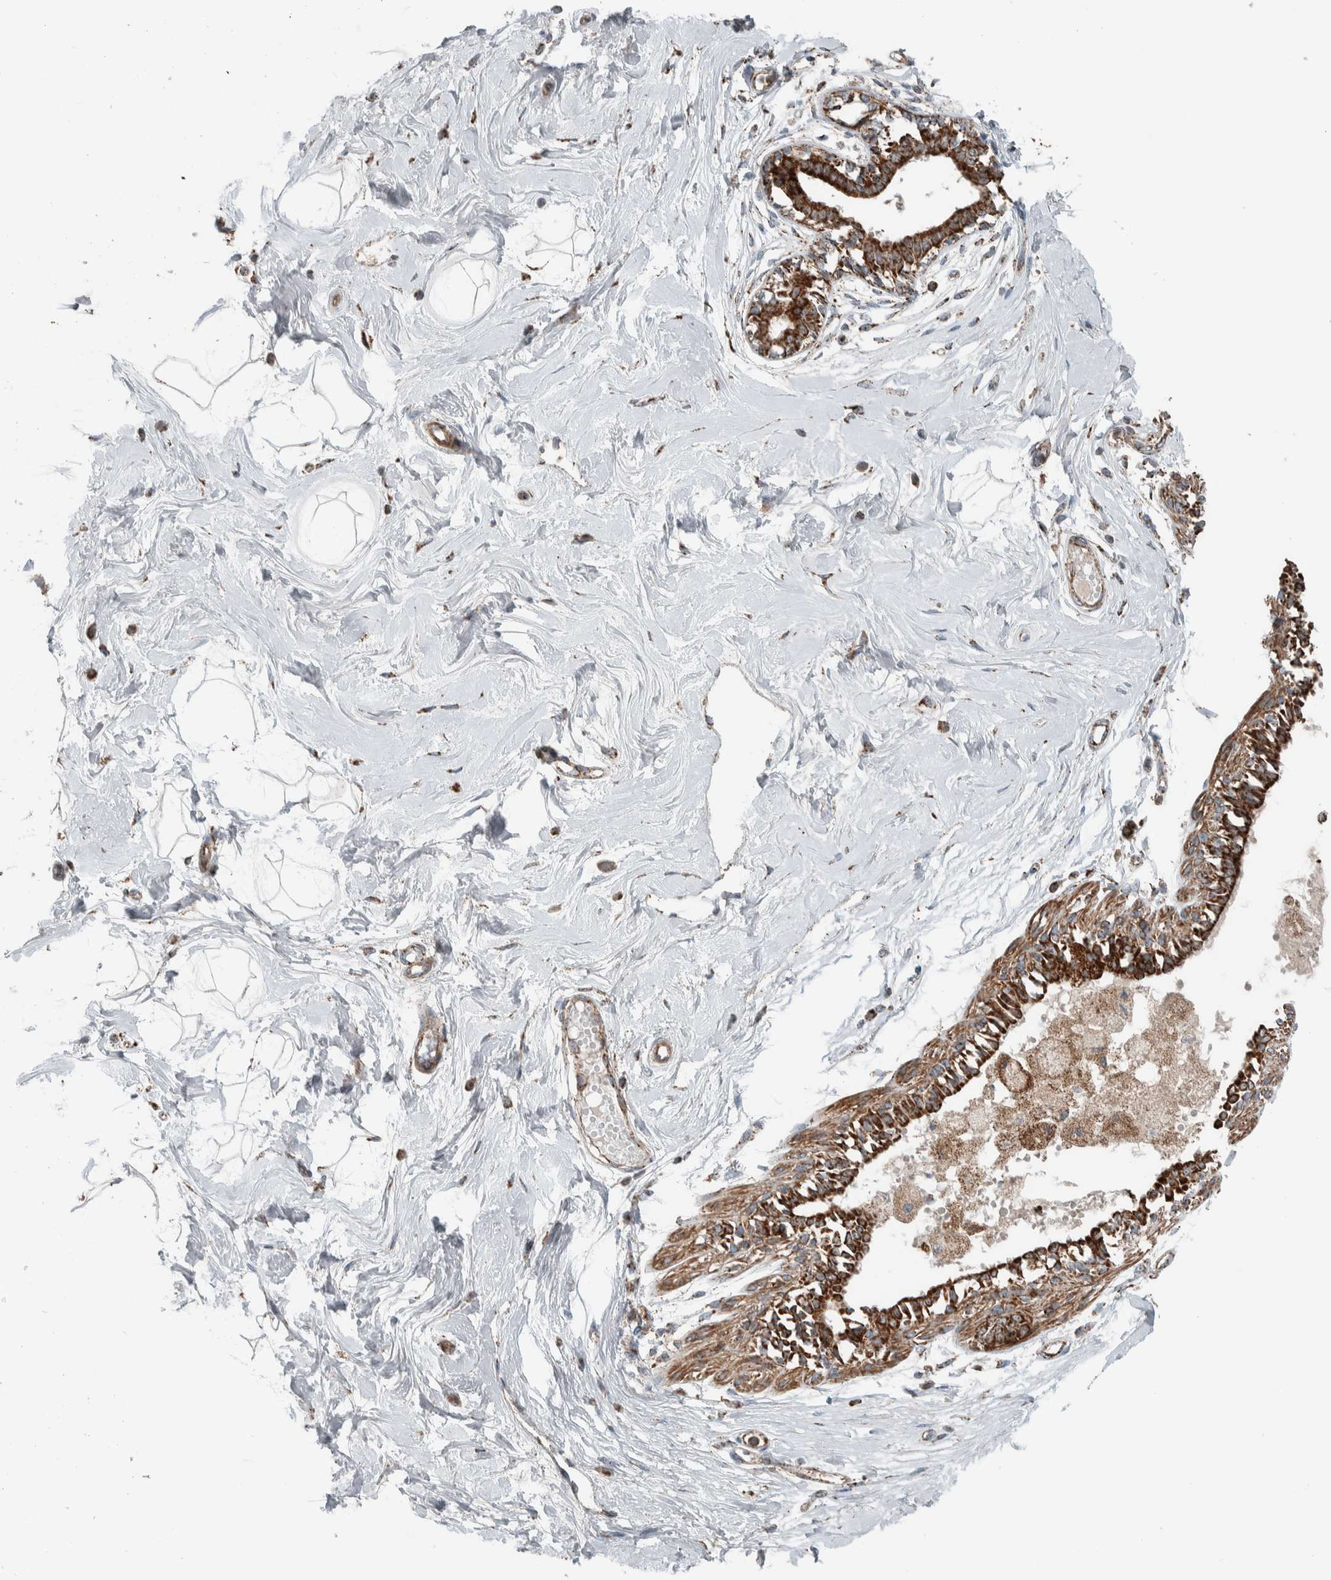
{"staining": {"intensity": "negative", "quantity": "none", "location": "none"}, "tissue": "breast", "cell_type": "Adipocytes", "image_type": "normal", "snomed": [{"axis": "morphology", "description": "Normal tissue, NOS"}, {"axis": "topography", "description": "Breast"}], "caption": "Normal breast was stained to show a protein in brown. There is no significant staining in adipocytes.", "gene": "CNTROB", "patient": {"sex": "female", "age": 45}}